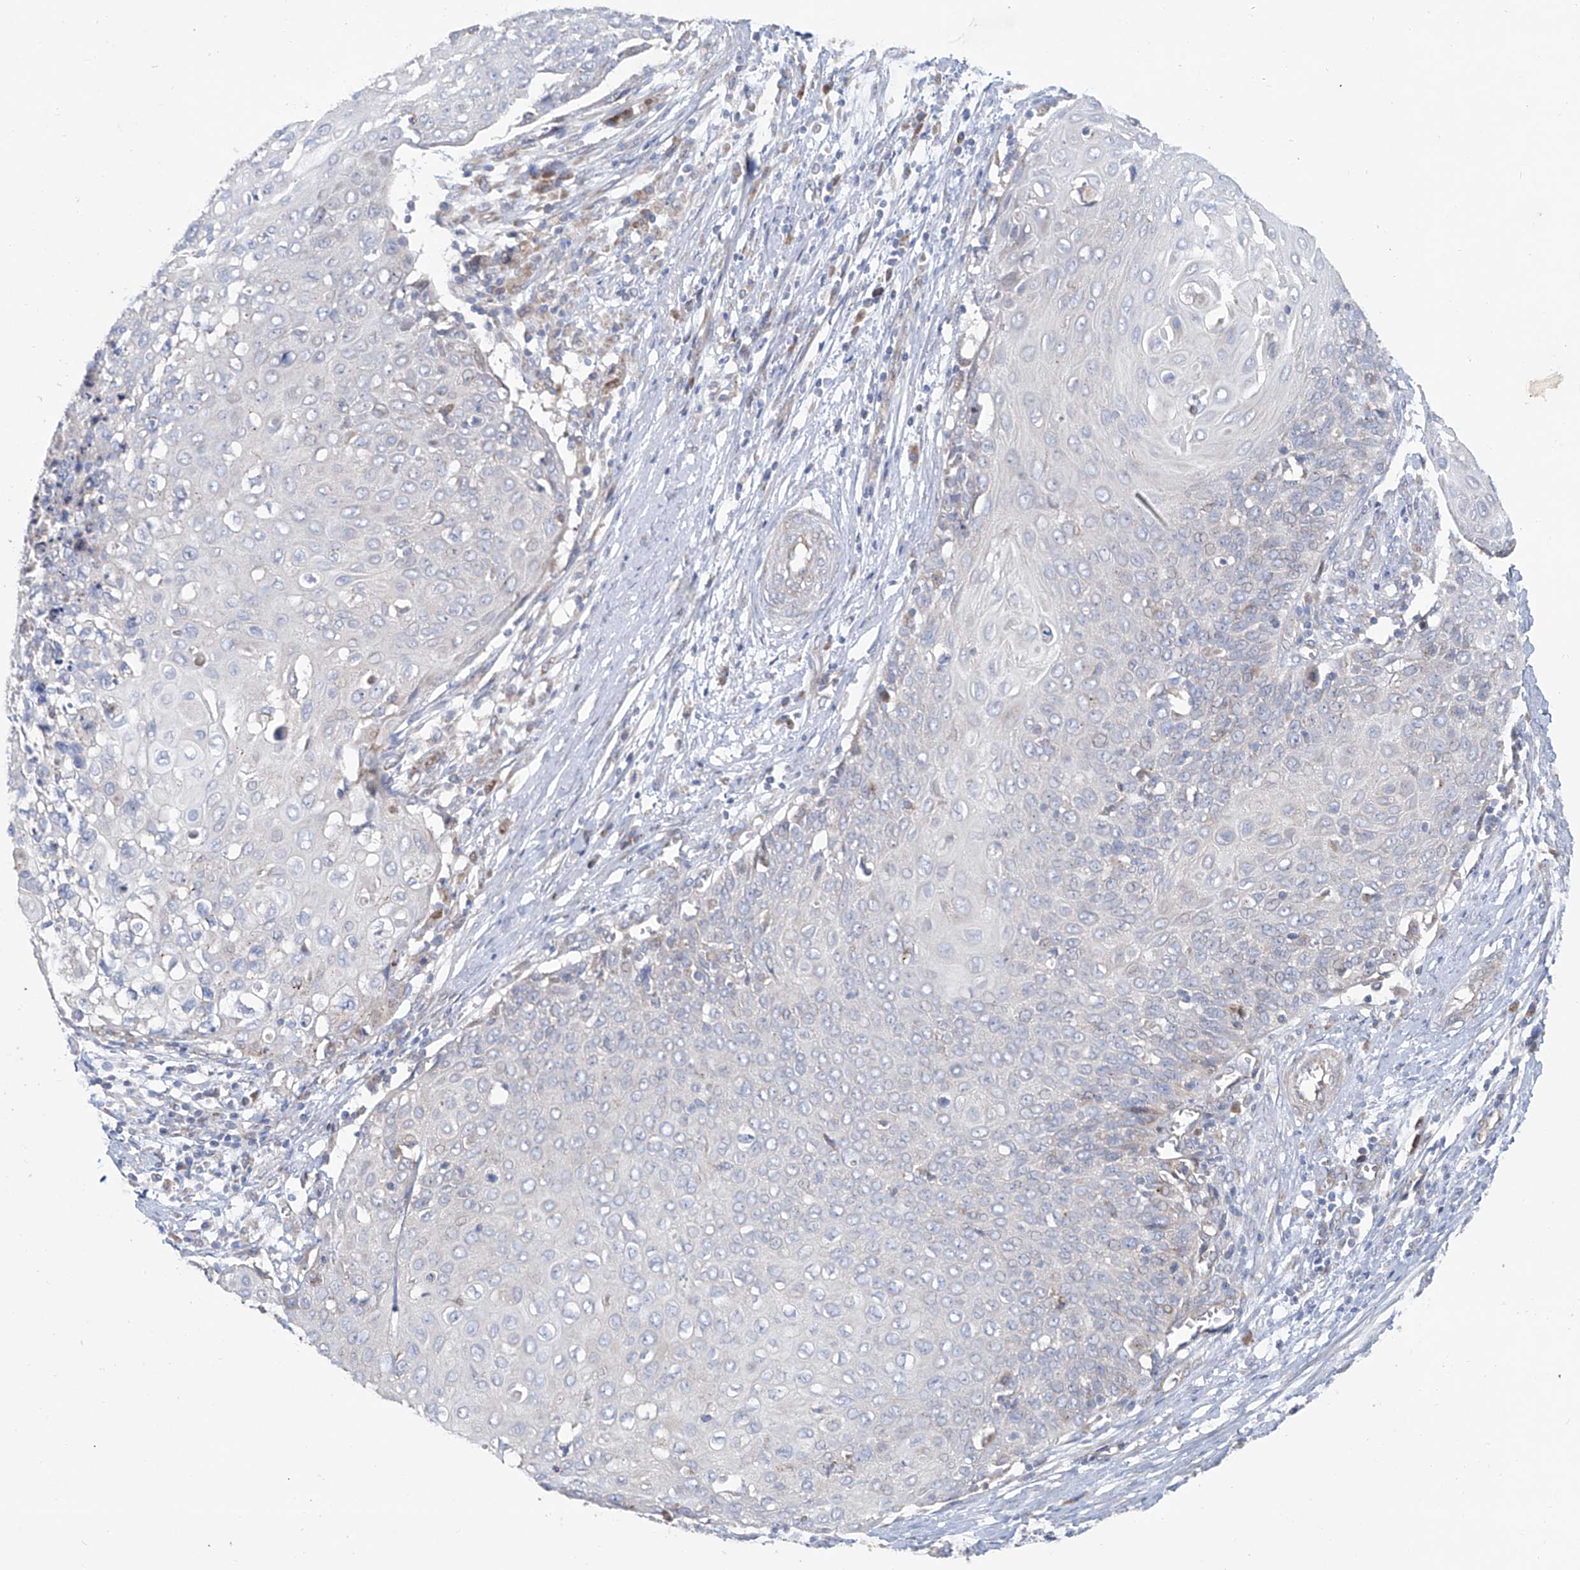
{"staining": {"intensity": "negative", "quantity": "none", "location": "none"}, "tissue": "cervical cancer", "cell_type": "Tumor cells", "image_type": "cancer", "snomed": [{"axis": "morphology", "description": "Squamous cell carcinoma, NOS"}, {"axis": "topography", "description": "Cervix"}], "caption": "An immunohistochemistry micrograph of squamous cell carcinoma (cervical) is shown. There is no staining in tumor cells of squamous cell carcinoma (cervical).", "gene": "KLC4", "patient": {"sex": "female", "age": 39}}